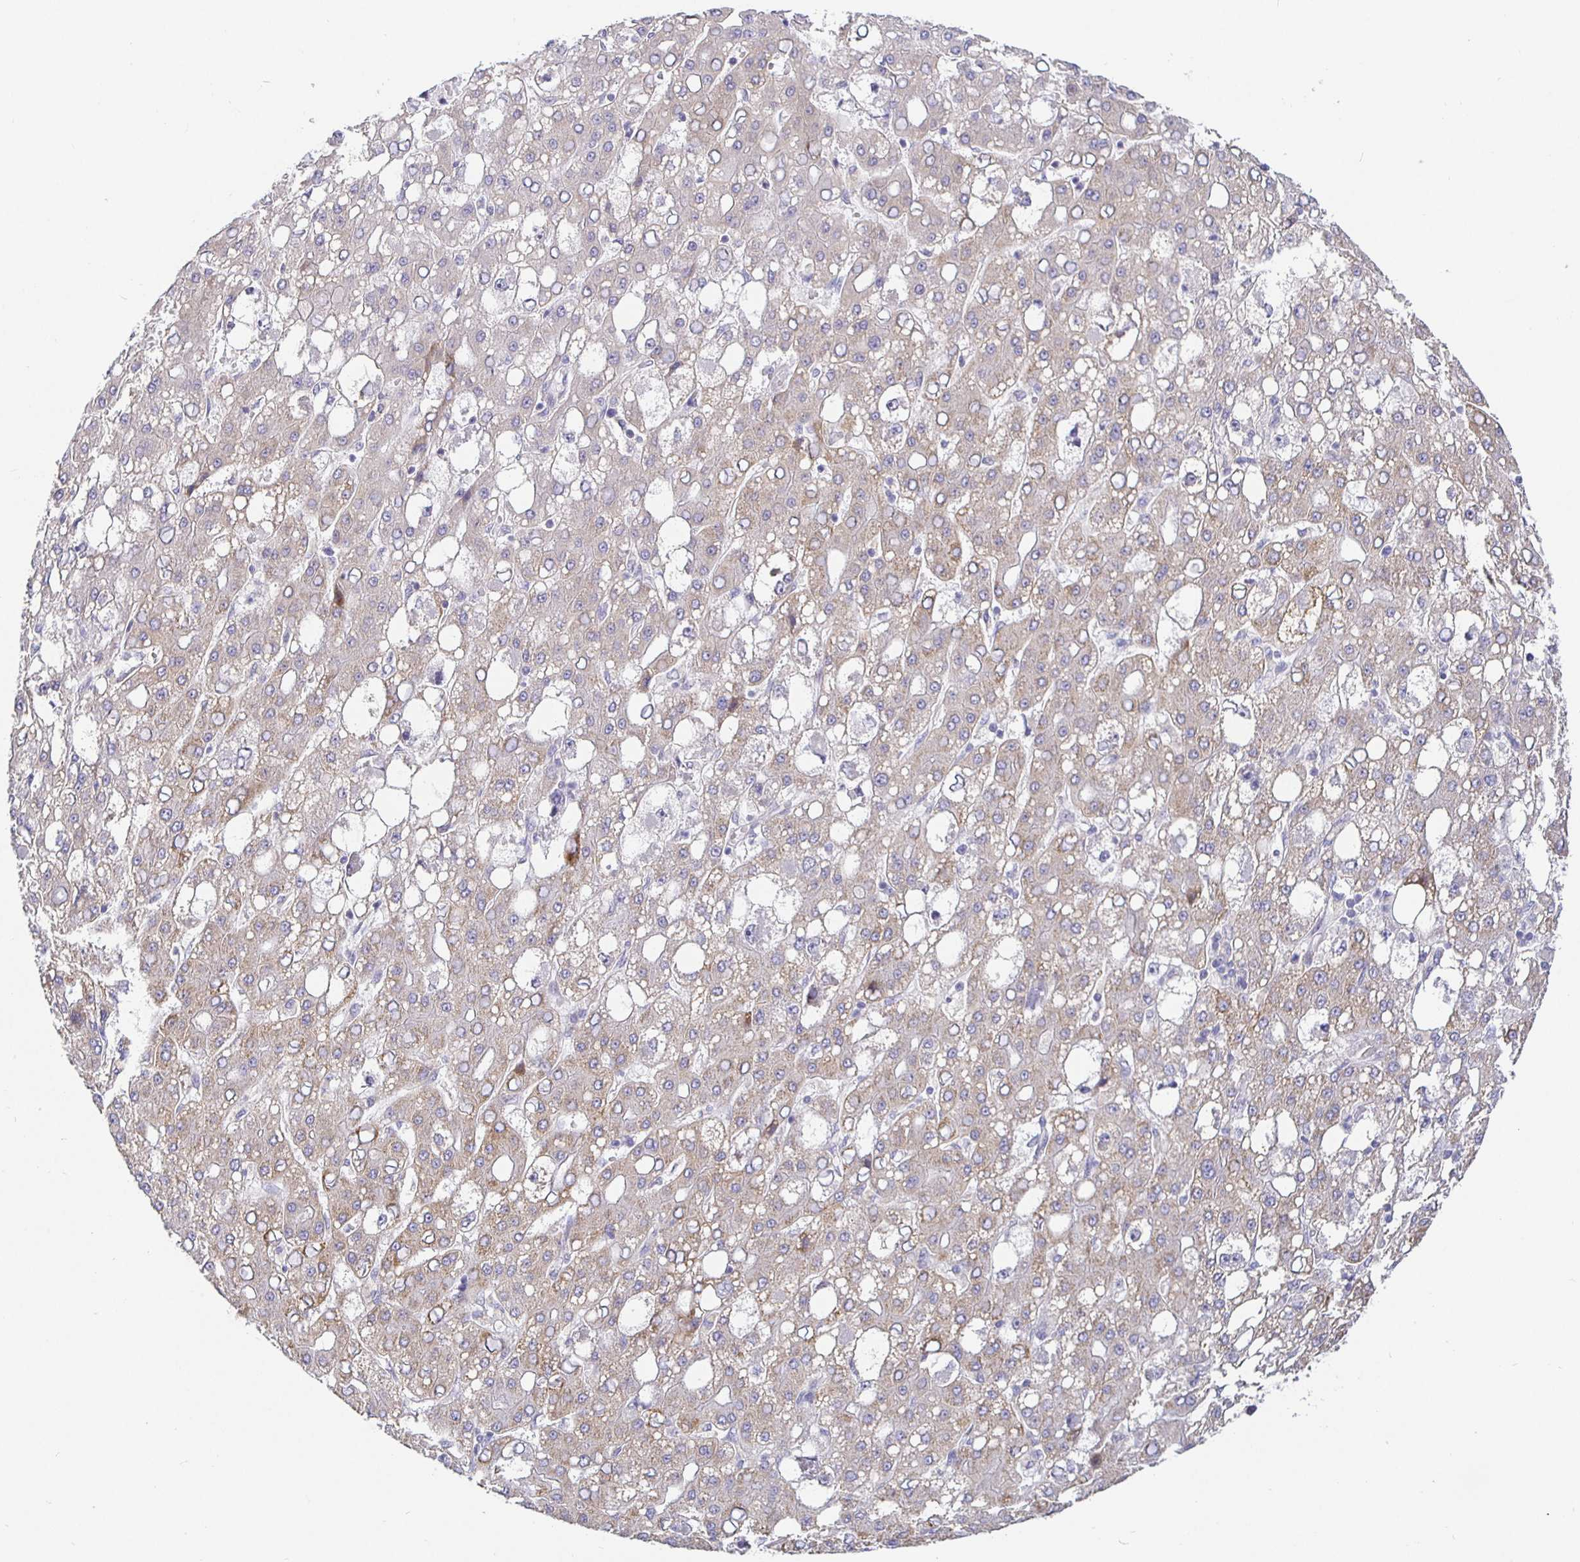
{"staining": {"intensity": "weak", "quantity": "<25%", "location": "cytoplasmic/membranous"}, "tissue": "liver cancer", "cell_type": "Tumor cells", "image_type": "cancer", "snomed": [{"axis": "morphology", "description": "Carcinoma, Hepatocellular, NOS"}, {"axis": "topography", "description": "Liver"}], "caption": "The image demonstrates no significant positivity in tumor cells of hepatocellular carcinoma (liver).", "gene": "CIT", "patient": {"sex": "male", "age": 65}}